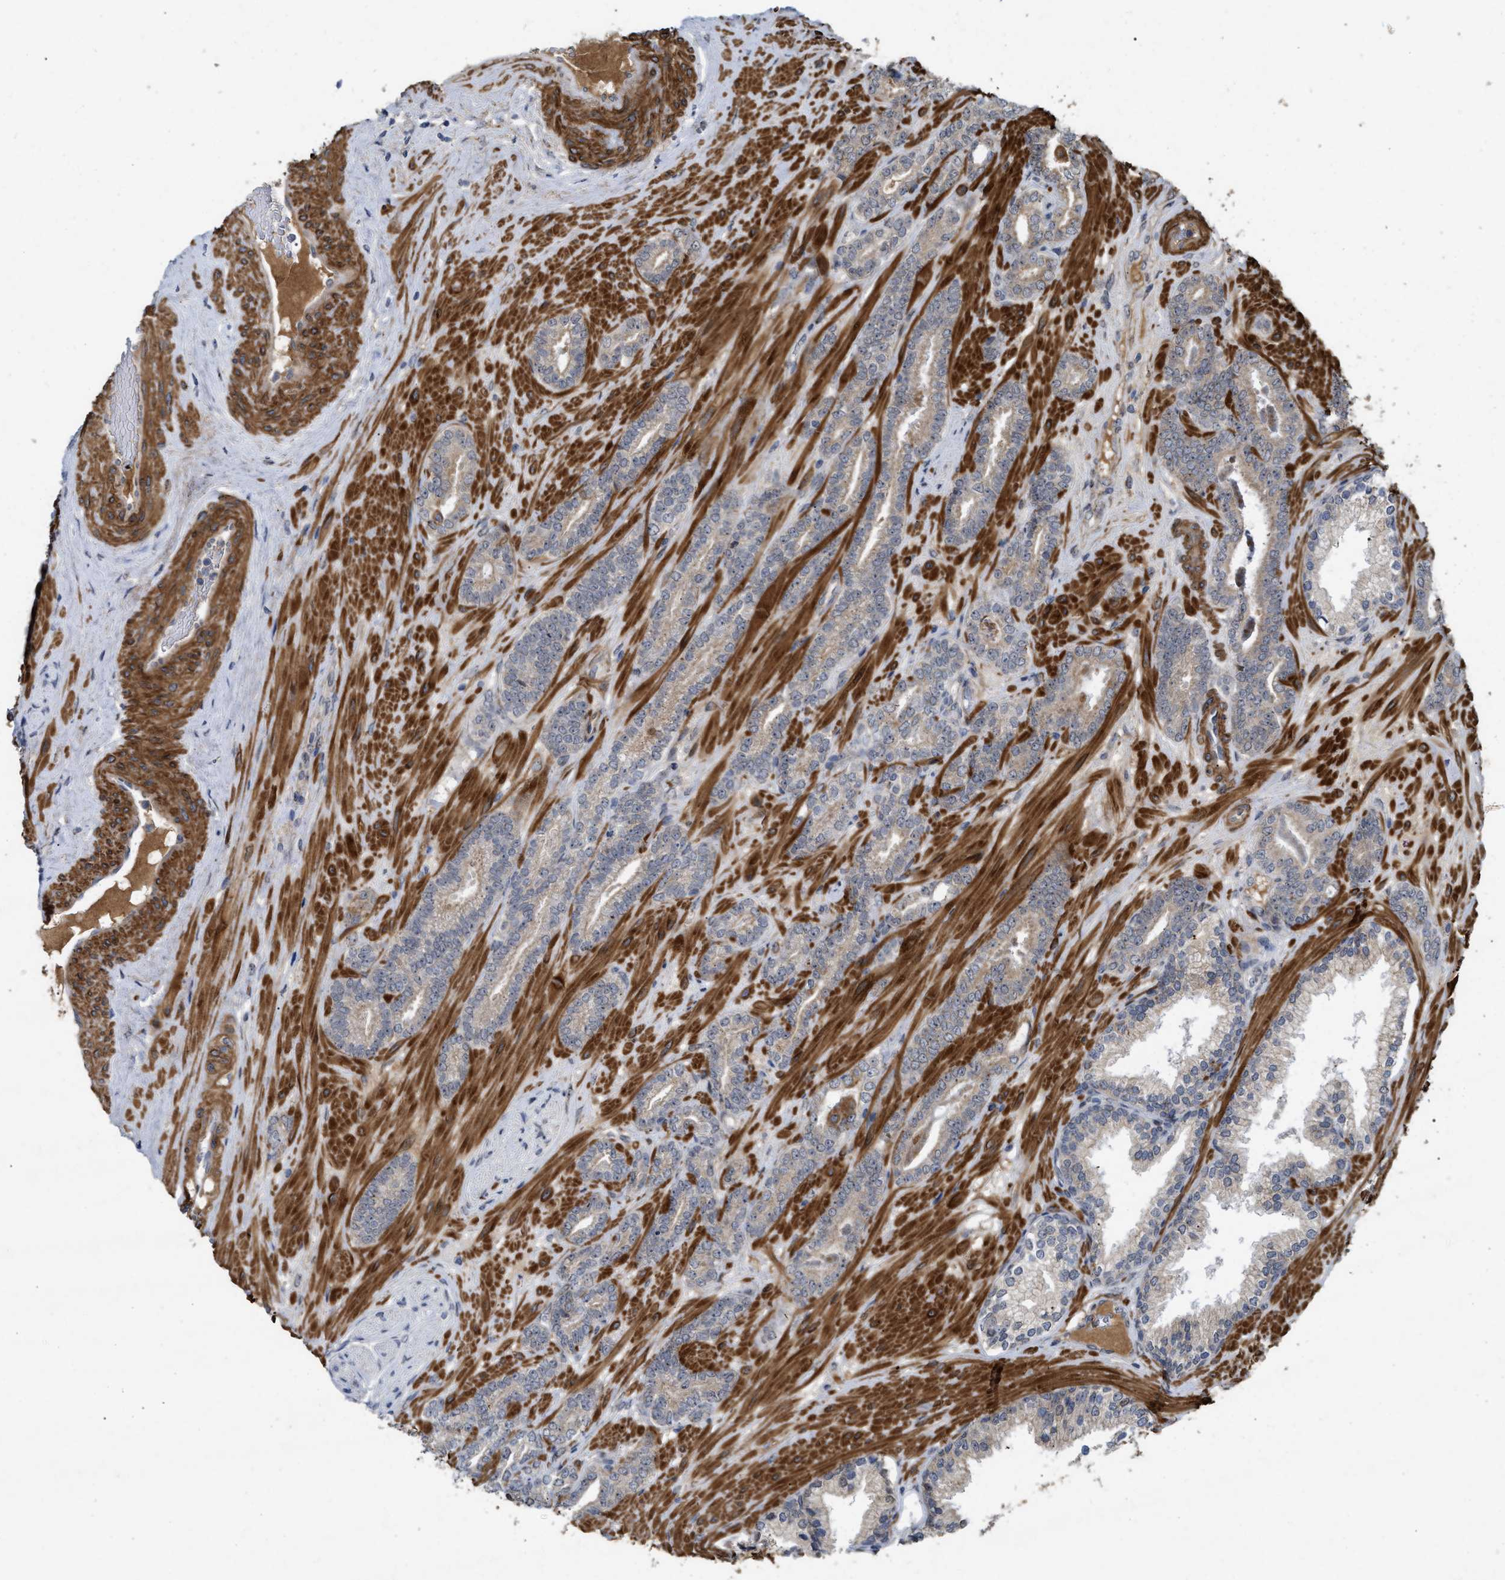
{"staining": {"intensity": "weak", "quantity": ">75%", "location": "cytoplasmic/membranous"}, "tissue": "prostate cancer", "cell_type": "Tumor cells", "image_type": "cancer", "snomed": [{"axis": "morphology", "description": "Adenocarcinoma, Low grade"}, {"axis": "topography", "description": "Prostate"}], "caption": "Protein staining by IHC demonstrates weak cytoplasmic/membranous staining in approximately >75% of tumor cells in adenocarcinoma (low-grade) (prostate).", "gene": "ST6GALNAC6", "patient": {"sex": "male", "age": 63}}